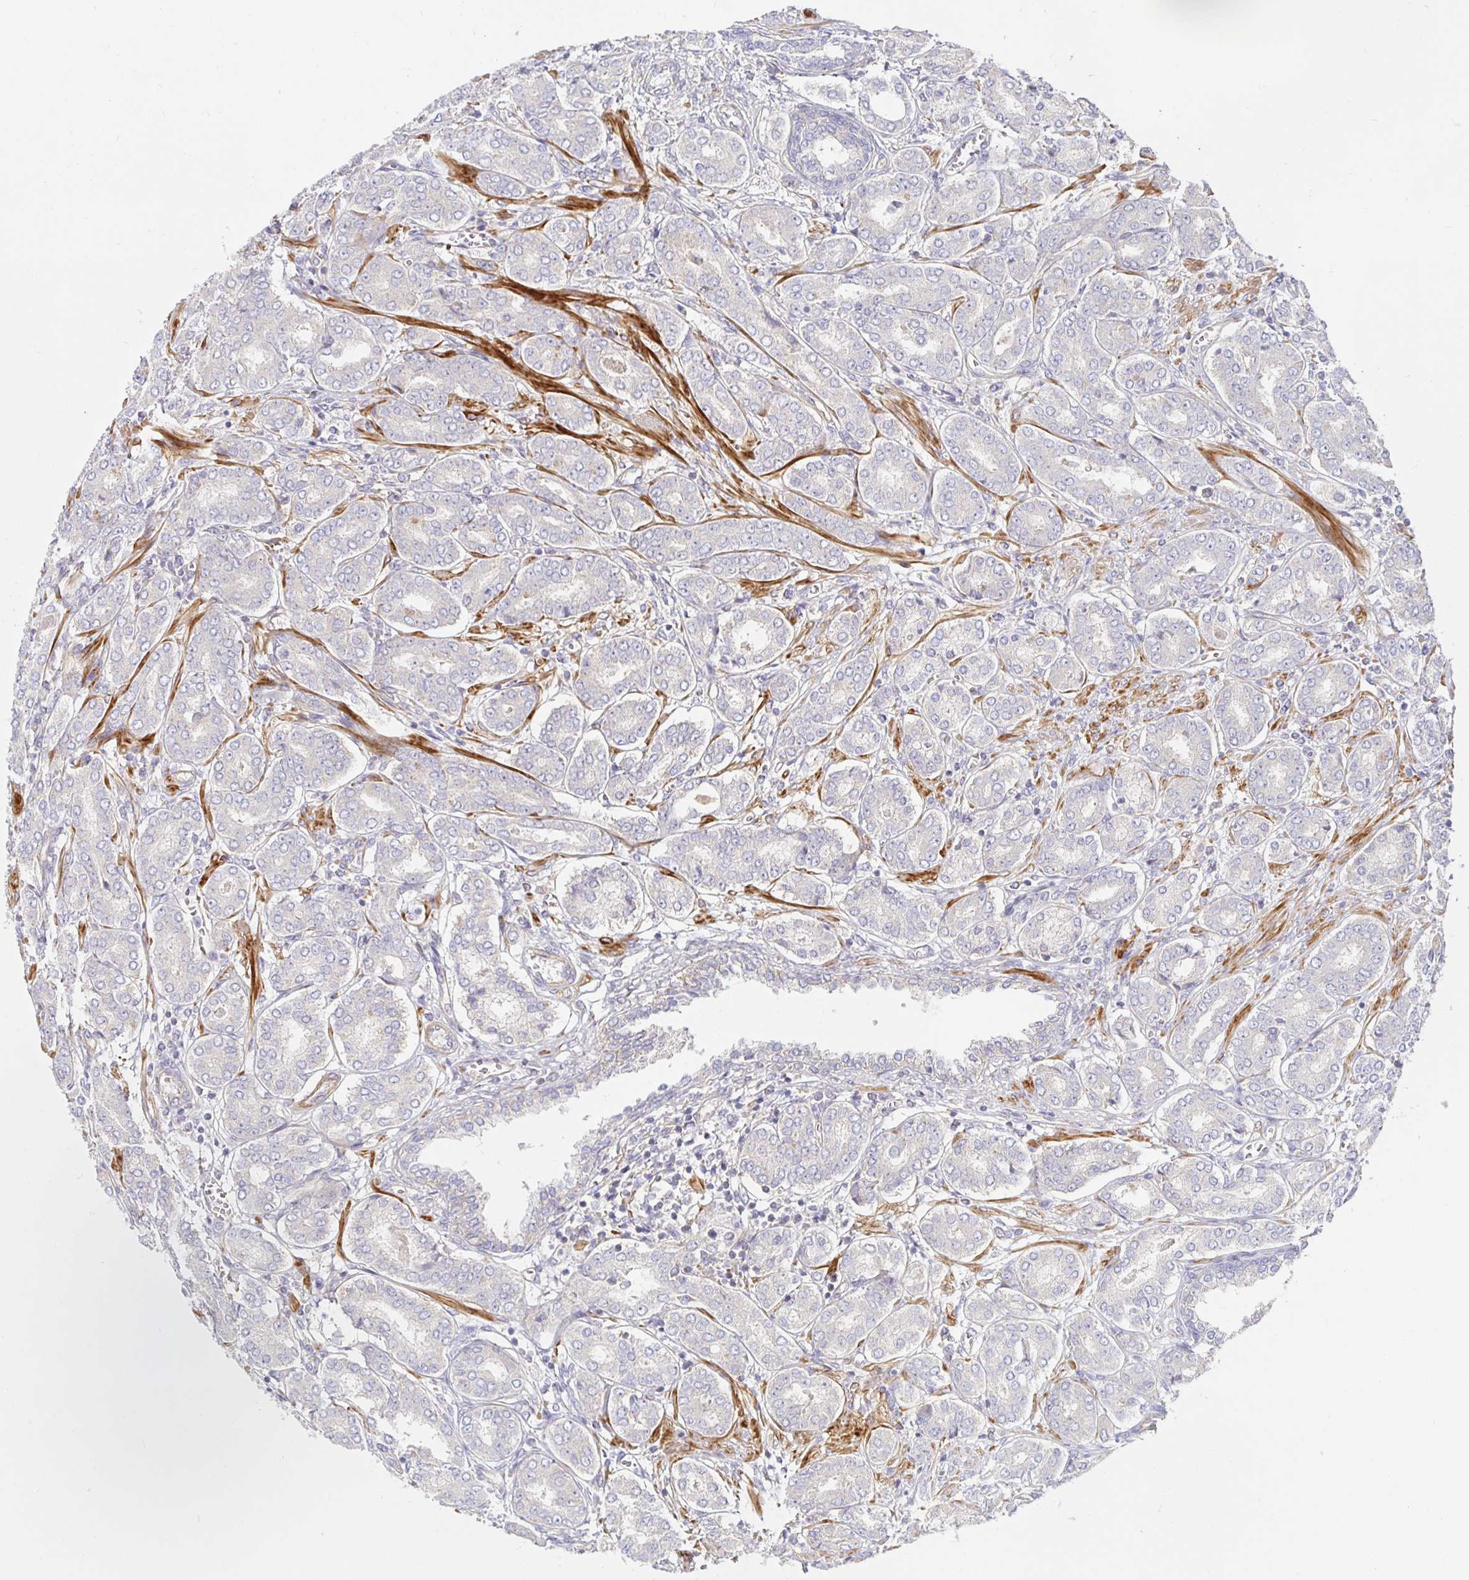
{"staining": {"intensity": "weak", "quantity": "<25%", "location": "cytoplasmic/membranous"}, "tissue": "prostate cancer", "cell_type": "Tumor cells", "image_type": "cancer", "snomed": [{"axis": "morphology", "description": "Adenocarcinoma, High grade"}, {"axis": "topography", "description": "Prostate"}], "caption": "There is no significant staining in tumor cells of prostate cancer (high-grade adenocarcinoma).", "gene": "METTL22", "patient": {"sex": "male", "age": 72}}